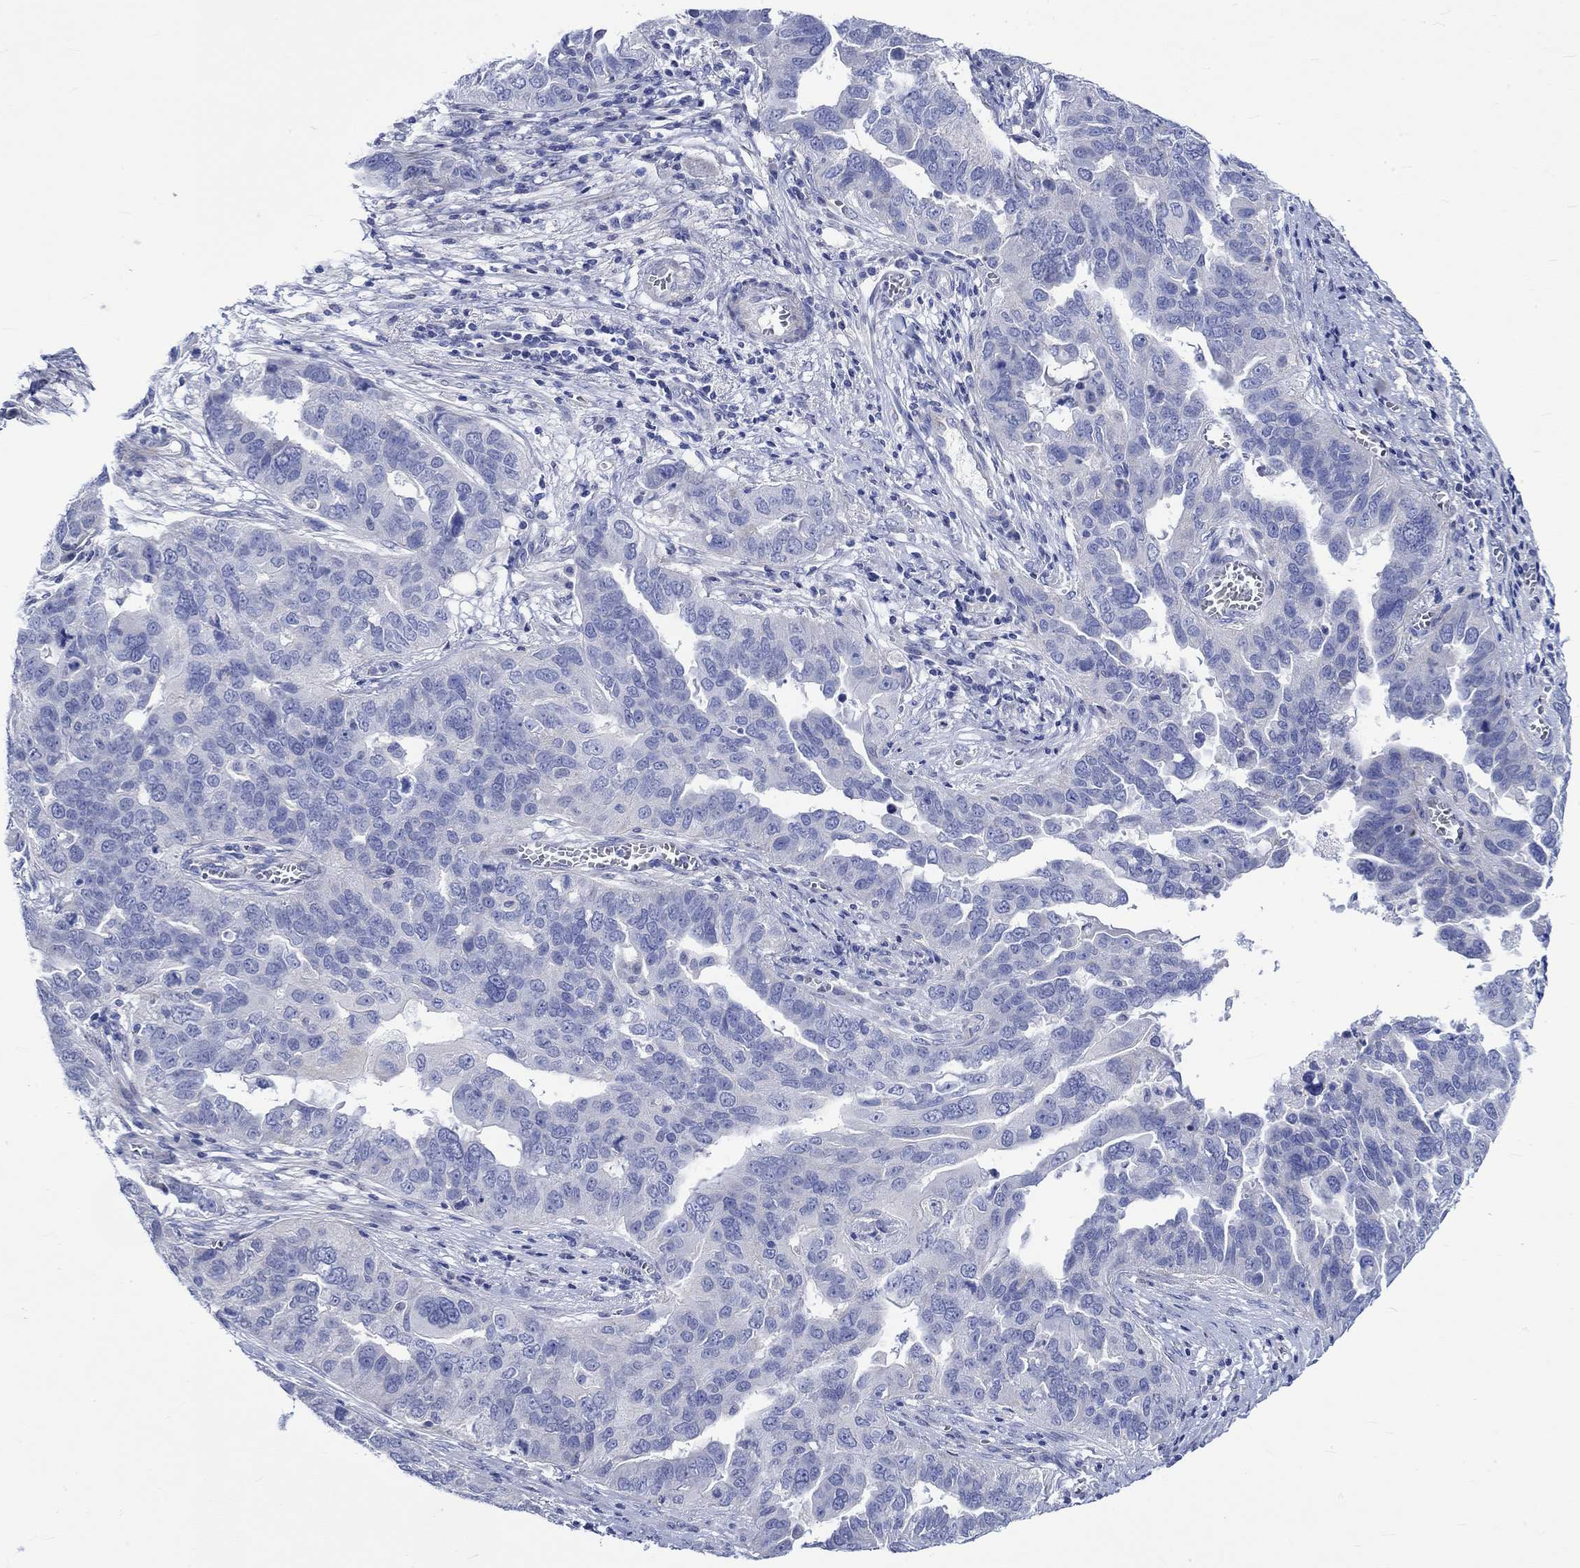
{"staining": {"intensity": "negative", "quantity": "none", "location": "none"}, "tissue": "ovarian cancer", "cell_type": "Tumor cells", "image_type": "cancer", "snomed": [{"axis": "morphology", "description": "Carcinoma, endometroid"}, {"axis": "topography", "description": "Soft tissue"}, {"axis": "topography", "description": "Ovary"}], "caption": "DAB (3,3'-diaminobenzidine) immunohistochemical staining of ovarian cancer (endometroid carcinoma) displays no significant staining in tumor cells. Brightfield microscopy of immunohistochemistry stained with DAB (3,3'-diaminobenzidine) (brown) and hematoxylin (blue), captured at high magnification.", "gene": "NRIP3", "patient": {"sex": "female", "age": 52}}